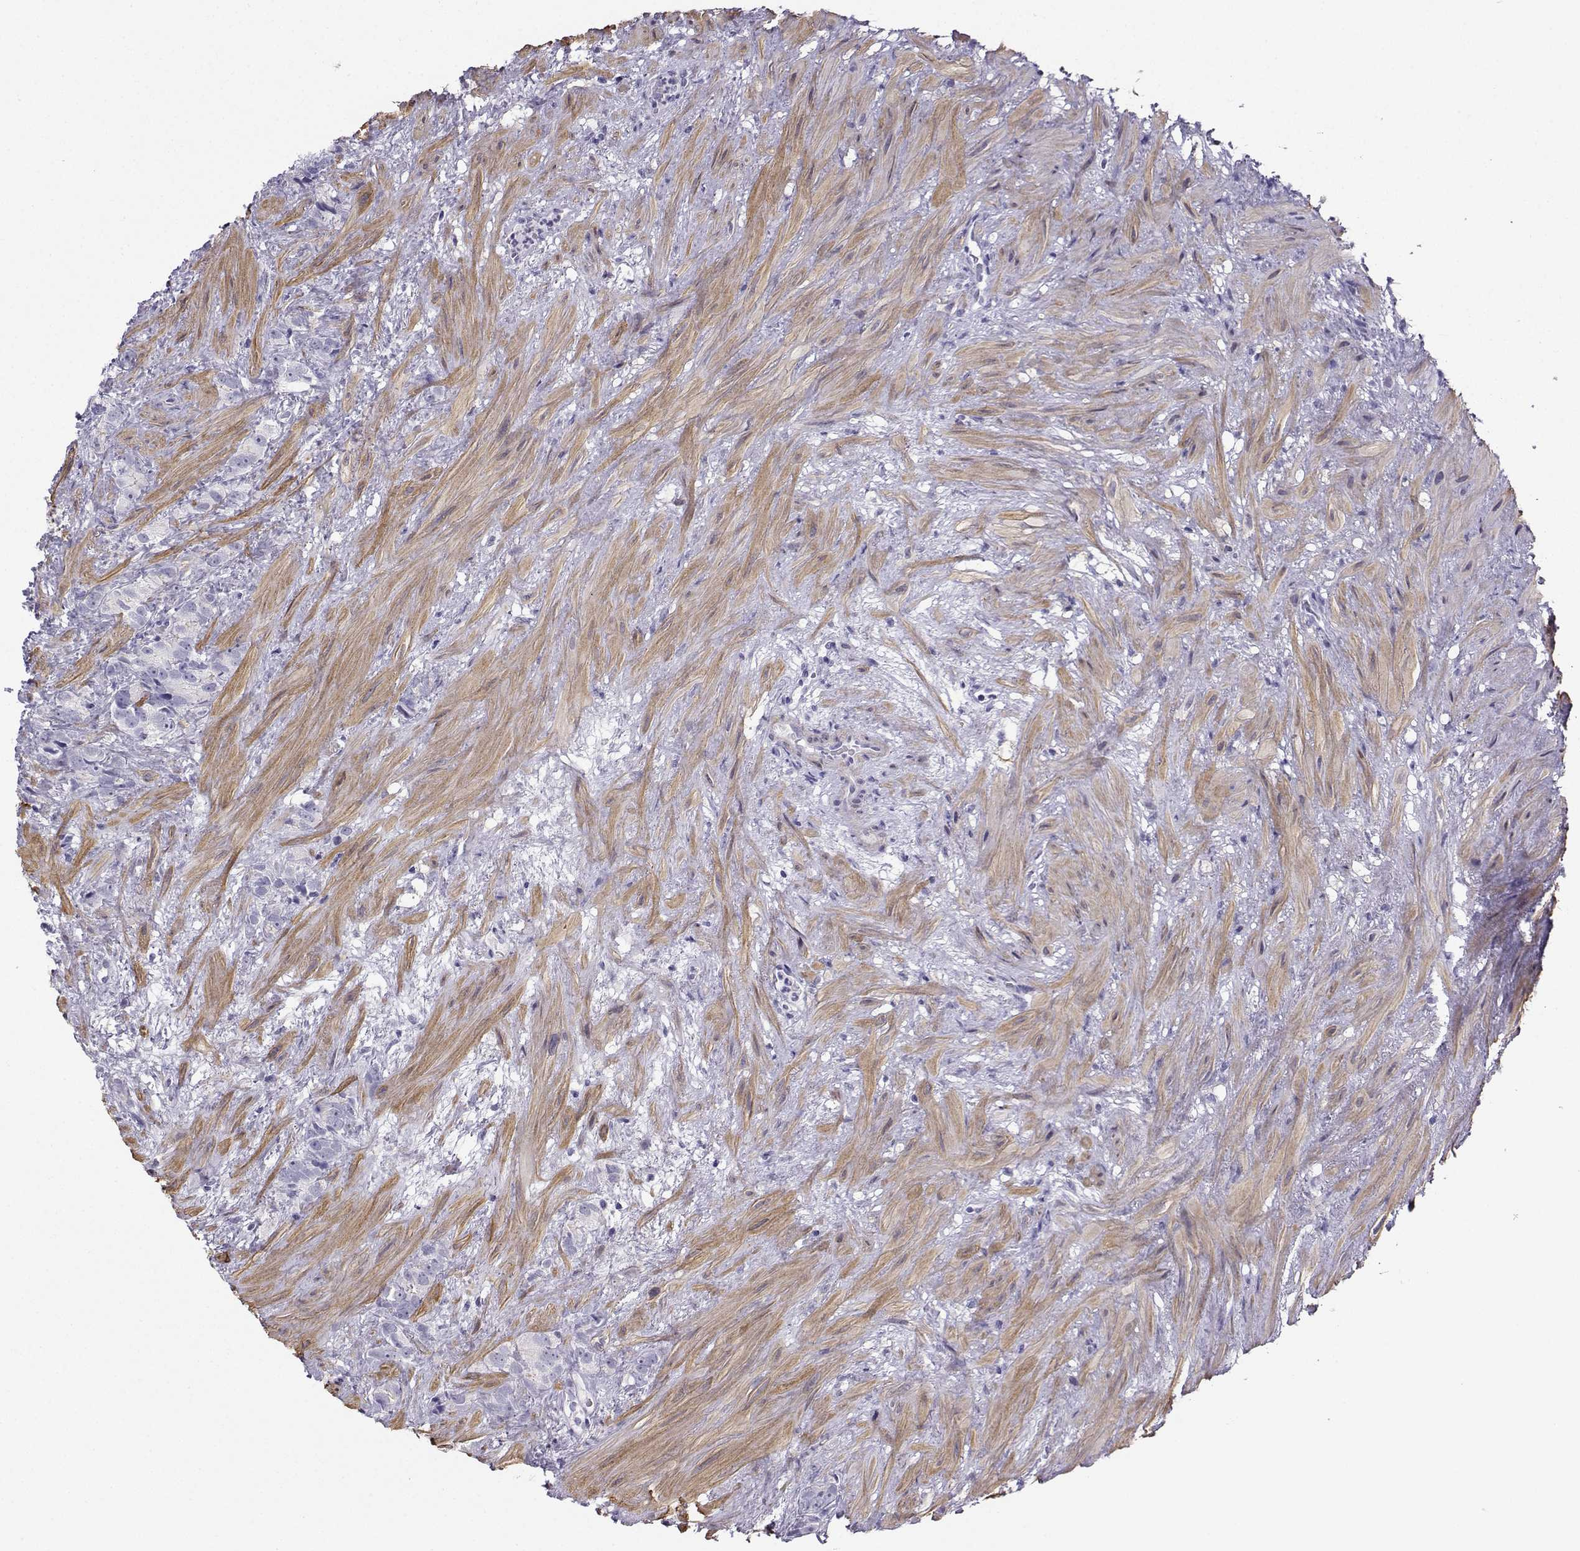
{"staining": {"intensity": "negative", "quantity": "none", "location": "none"}, "tissue": "prostate cancer", "cell_type": "Tumor cells", "image_type": "cancer", "snomed": [{"axis": "morphology", "description": "Adenocarcinoma, High grade"}, {"axis": "topography", "description": "Prostate"}], "caption": "Protein analysis of prostate cancer exhibits no significant staining in tumor cells. The staining was performed using DAB to visualize the protein expression in brown, while the nuclei were stained in blue with hematoxylin (Magnification: 20x).", "gene": "KIF17", "patient": {"sex": "male", "age": 90}}